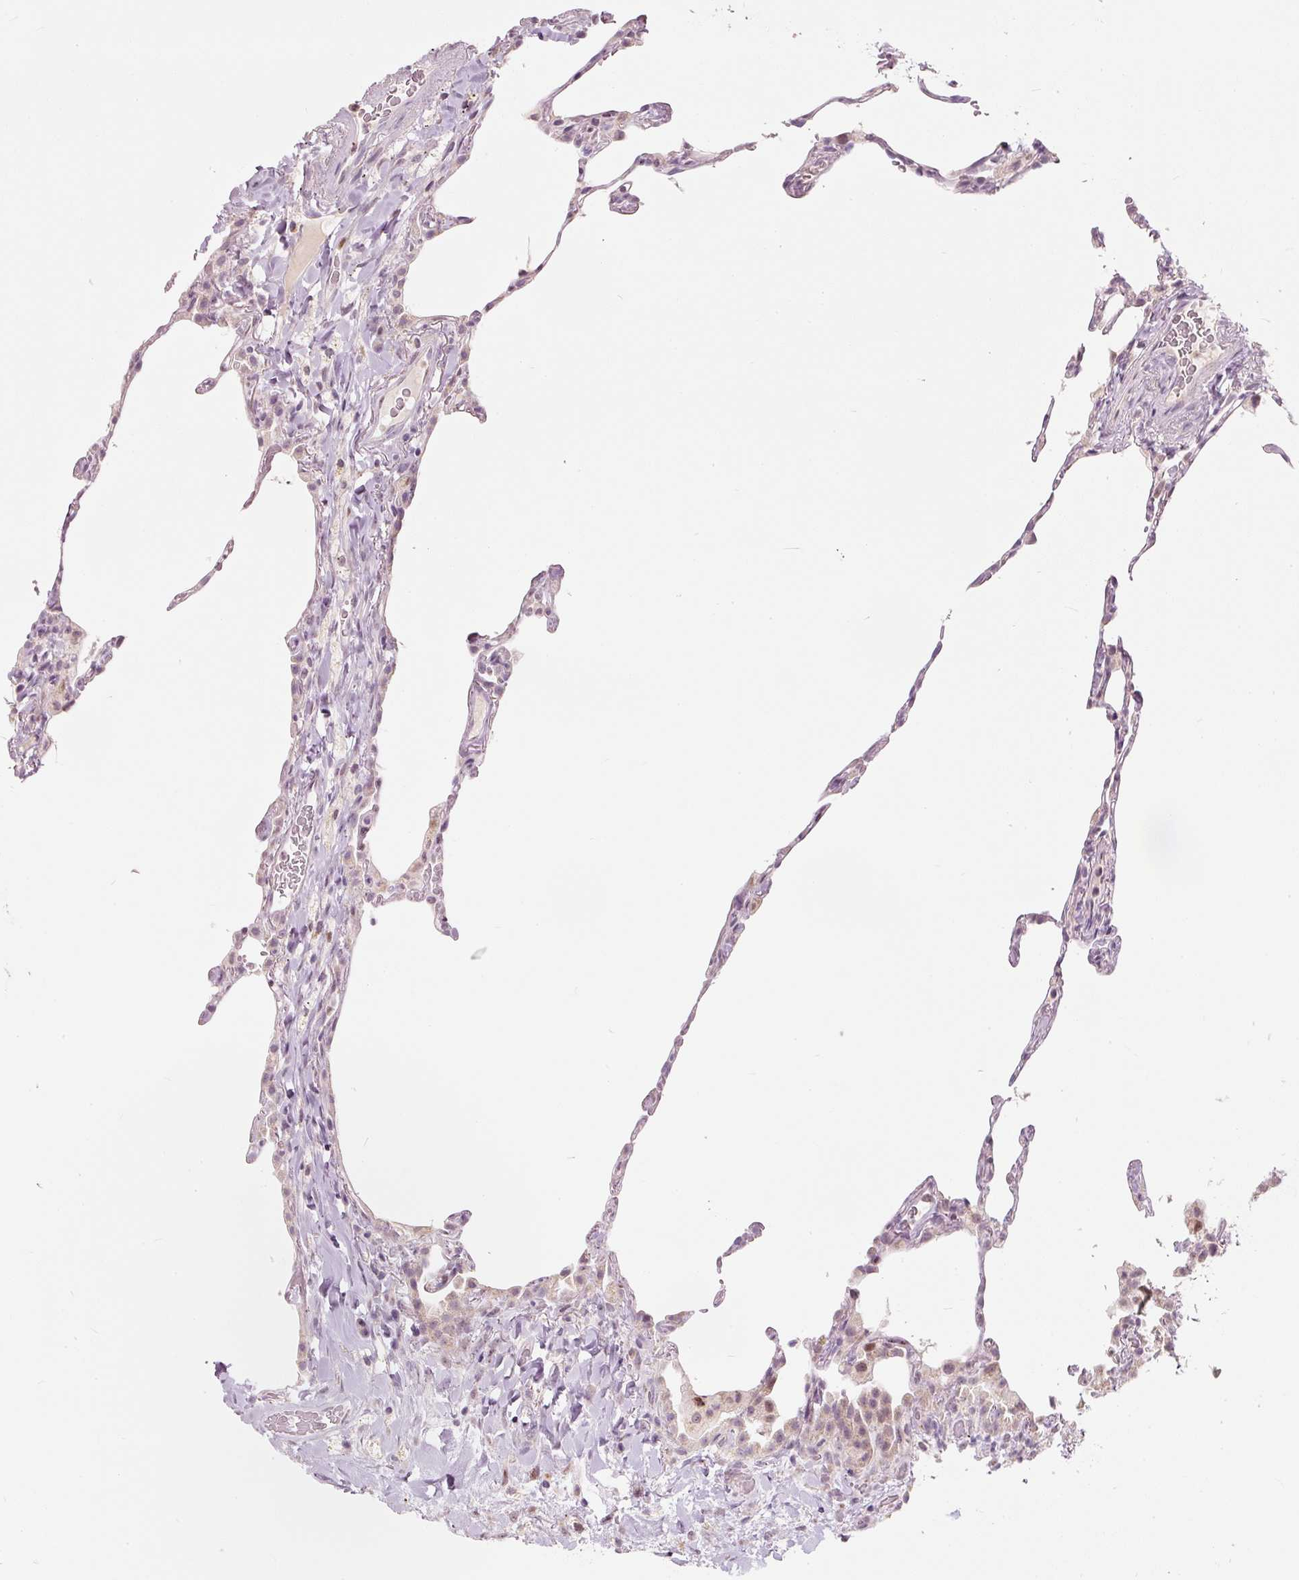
{"staining": {"intensity": "negative", "quantity": "none", "location": "none"}, "tissue": "lung", "cell_type": "Alveolar cells", "image_type": "normal", "snomed": [{"axis": "morphology", "description": "Normal tissue, NOS"}, {"axis": "topography", "description": "Lung"}], "caption": "This is an immunohistochemistry micrograph of benign lung. There is no positivity in alveolar cells.", "gene": "RNF39", "patient": {"sex": "female", "age": 57}}